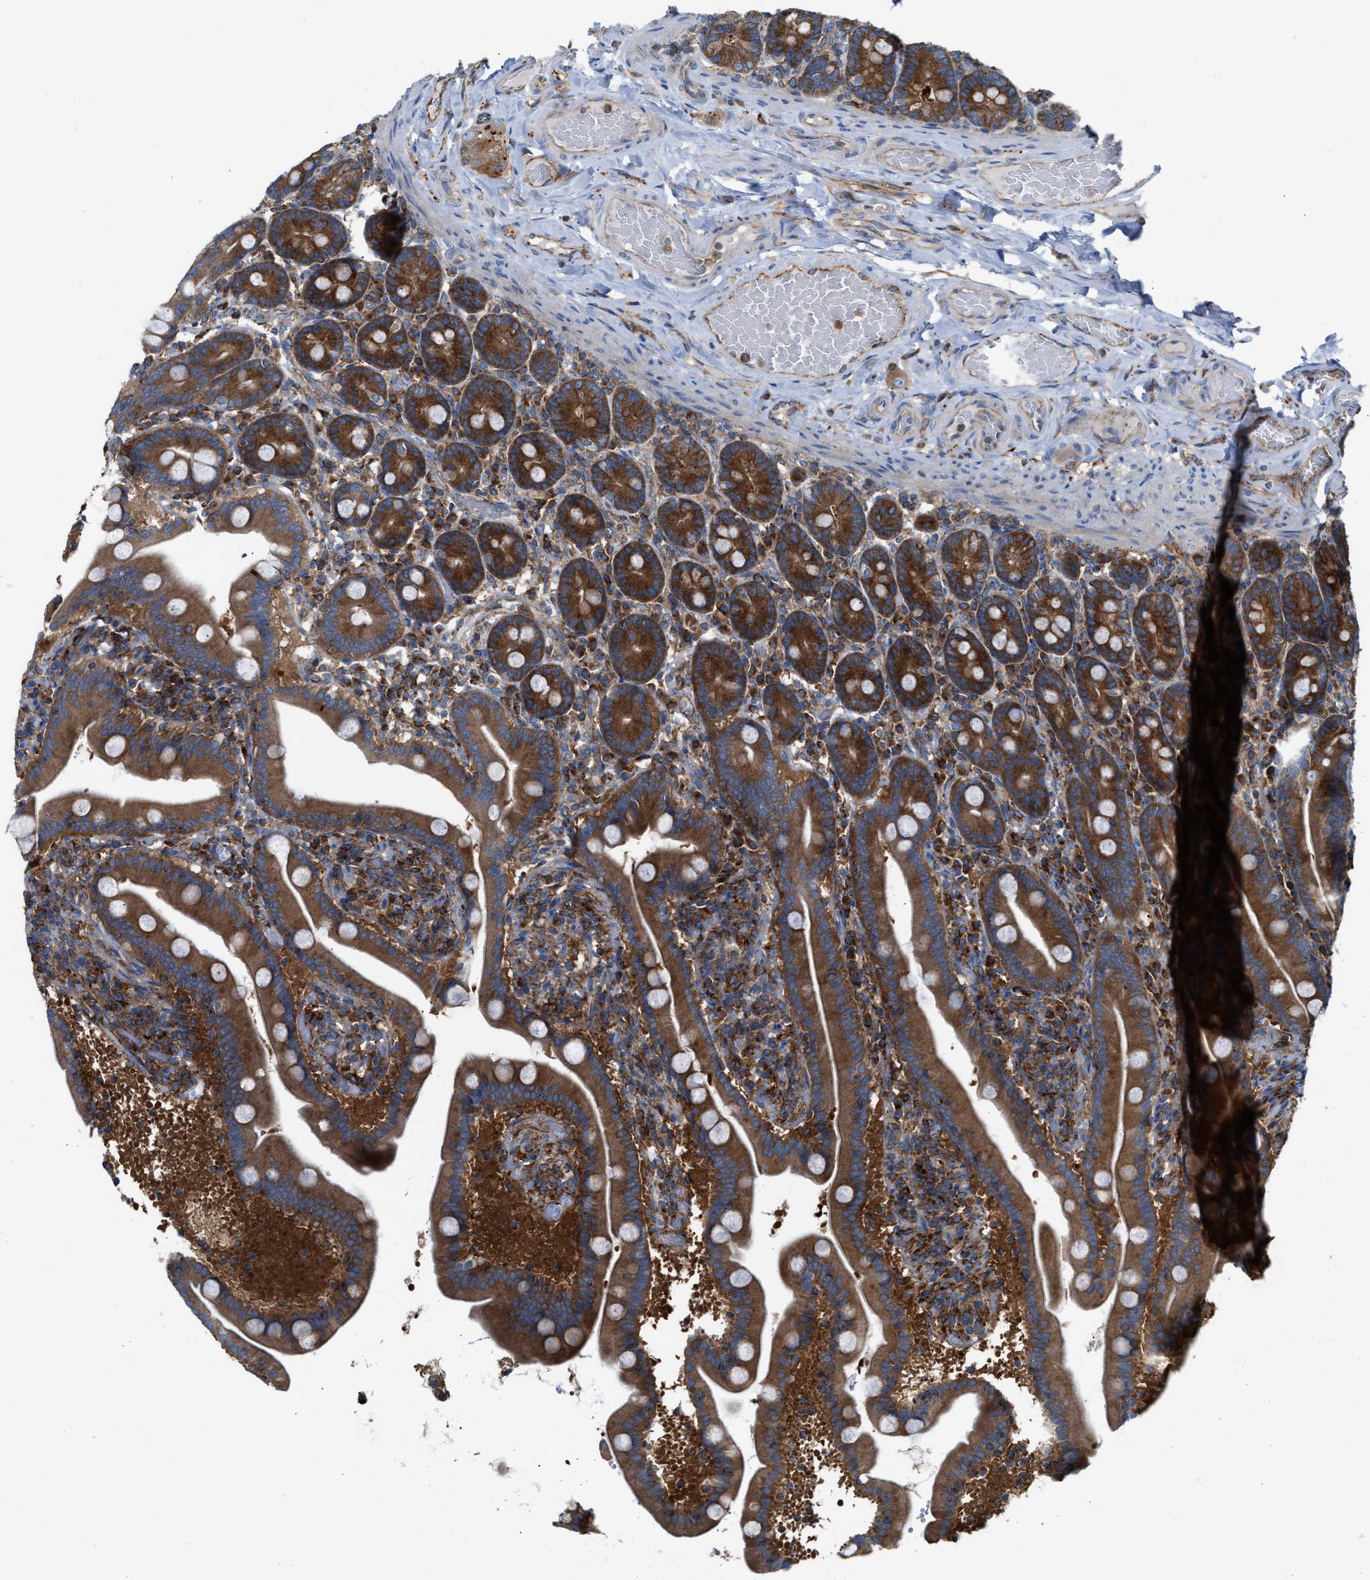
{"staining": {"intensity": "strong", "quantity": ">75%", "location": "cytoplasmic/membranous"}, "tissue": "duodenum", "cell_type": "Glandular cells", "image_type": "normal", "snomed": [{"axis": "morphology", "description": "Normal tissue, NOS"}, {"axis": "topography", "description": "Duodenum"}], "caption": "Immunohistochemical staining of unremarkable human duodenum exhibits strong cytoplasmic/membranous protein expression in about >75% of glandular cells.", "gene": "TBC1D15", "patient": {"sex": "male", "age": 54}}